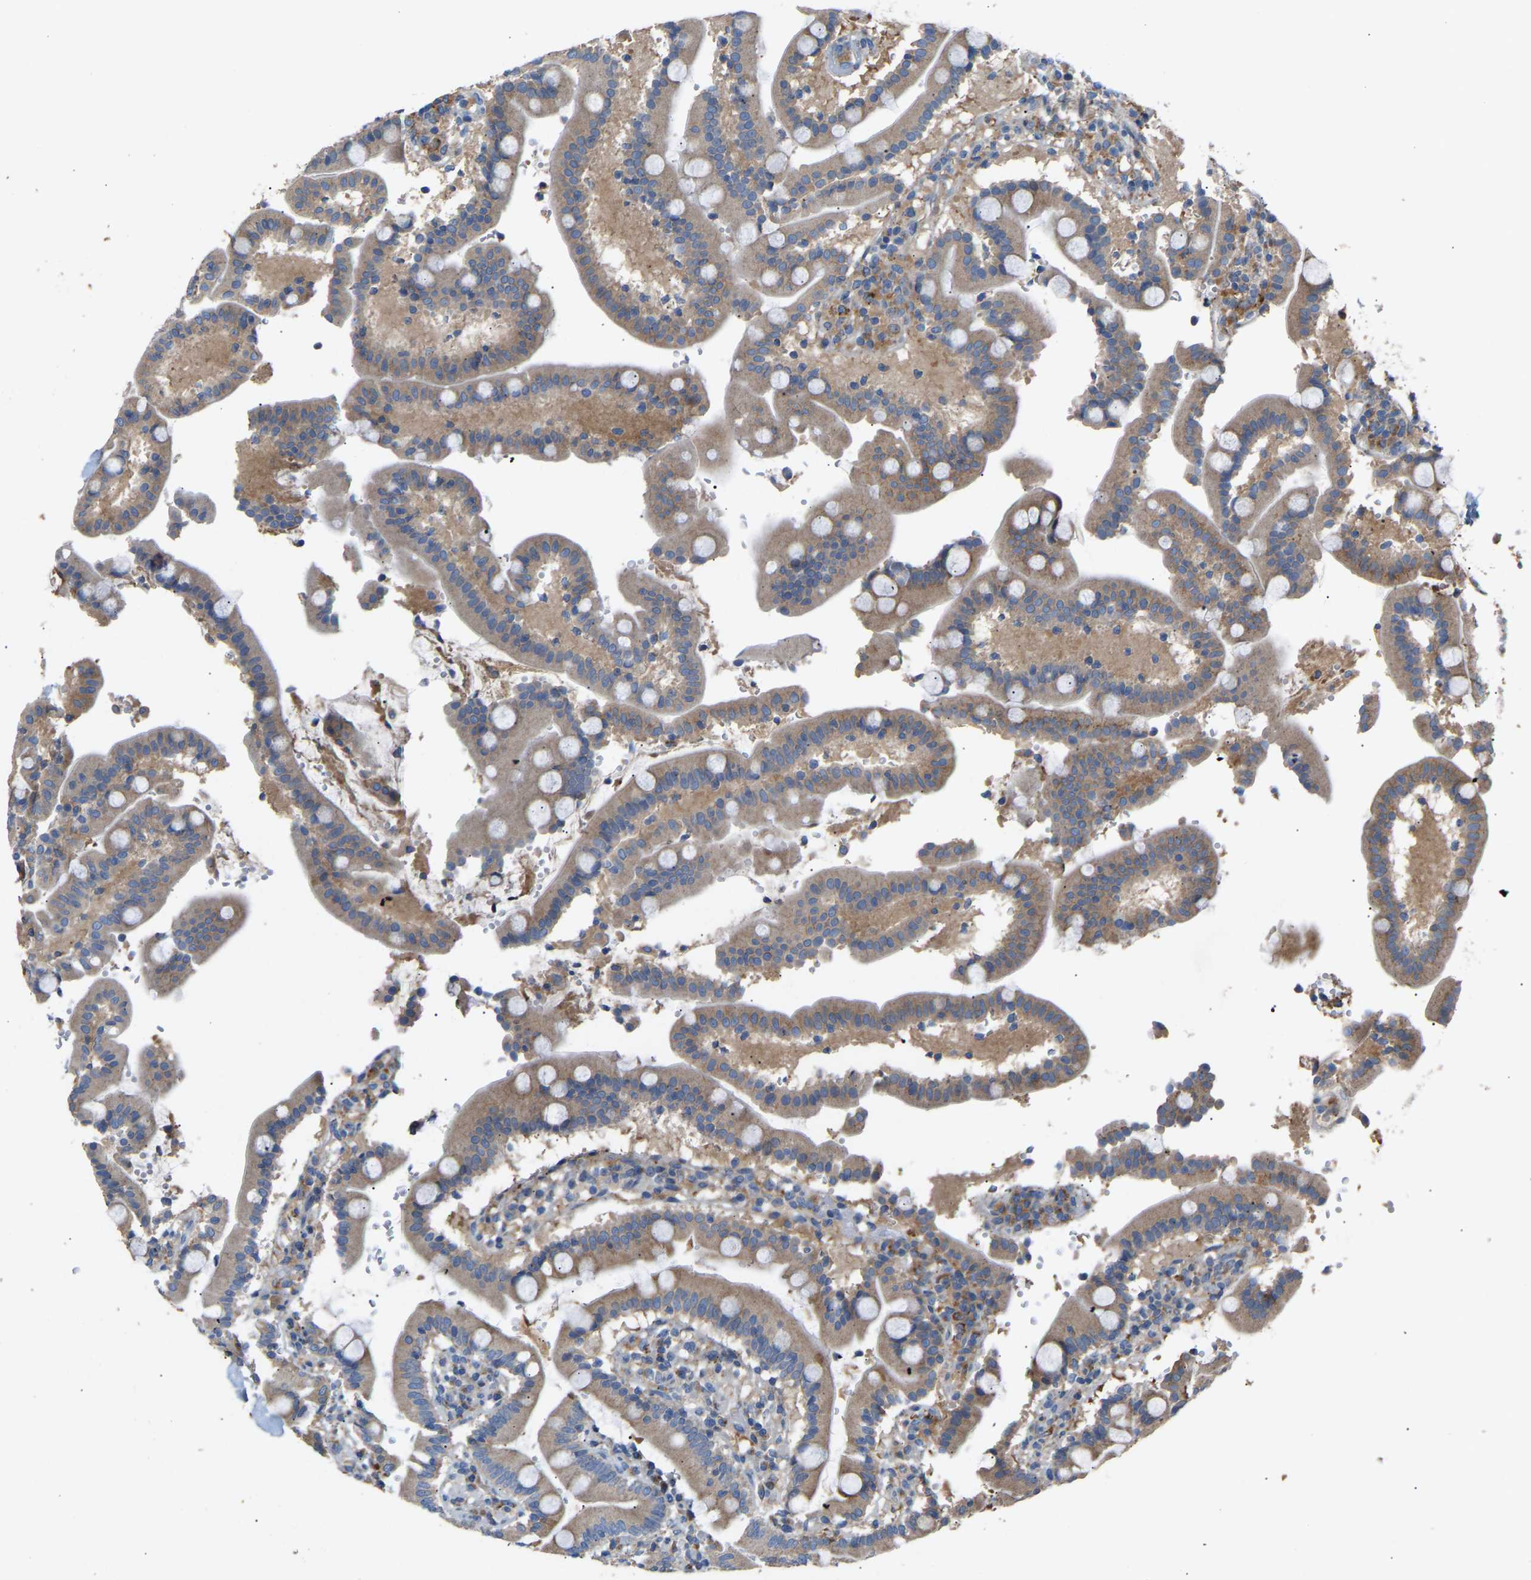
{"staining": {"intensity": "weak", "quantity": ">75%", "location": "cytoplasmic/membranous"}, "tissue": "duodenum", "cell_type": "Glandular cells", "image_type": "normal", "snomed": [{"axis": "morphology", "description": "Normal tissue, NOS"}, {"axis": "topography", "description": "Small intestine, NOS"}], "caption": "Immunohistochemical staining of unremarkable human duodenum exhibits weak cytoplasmic/membranous protein staining in about >75% of glandular cells.", "gene": "RGP1", "patient": {"sex": "female", "age": 71}}